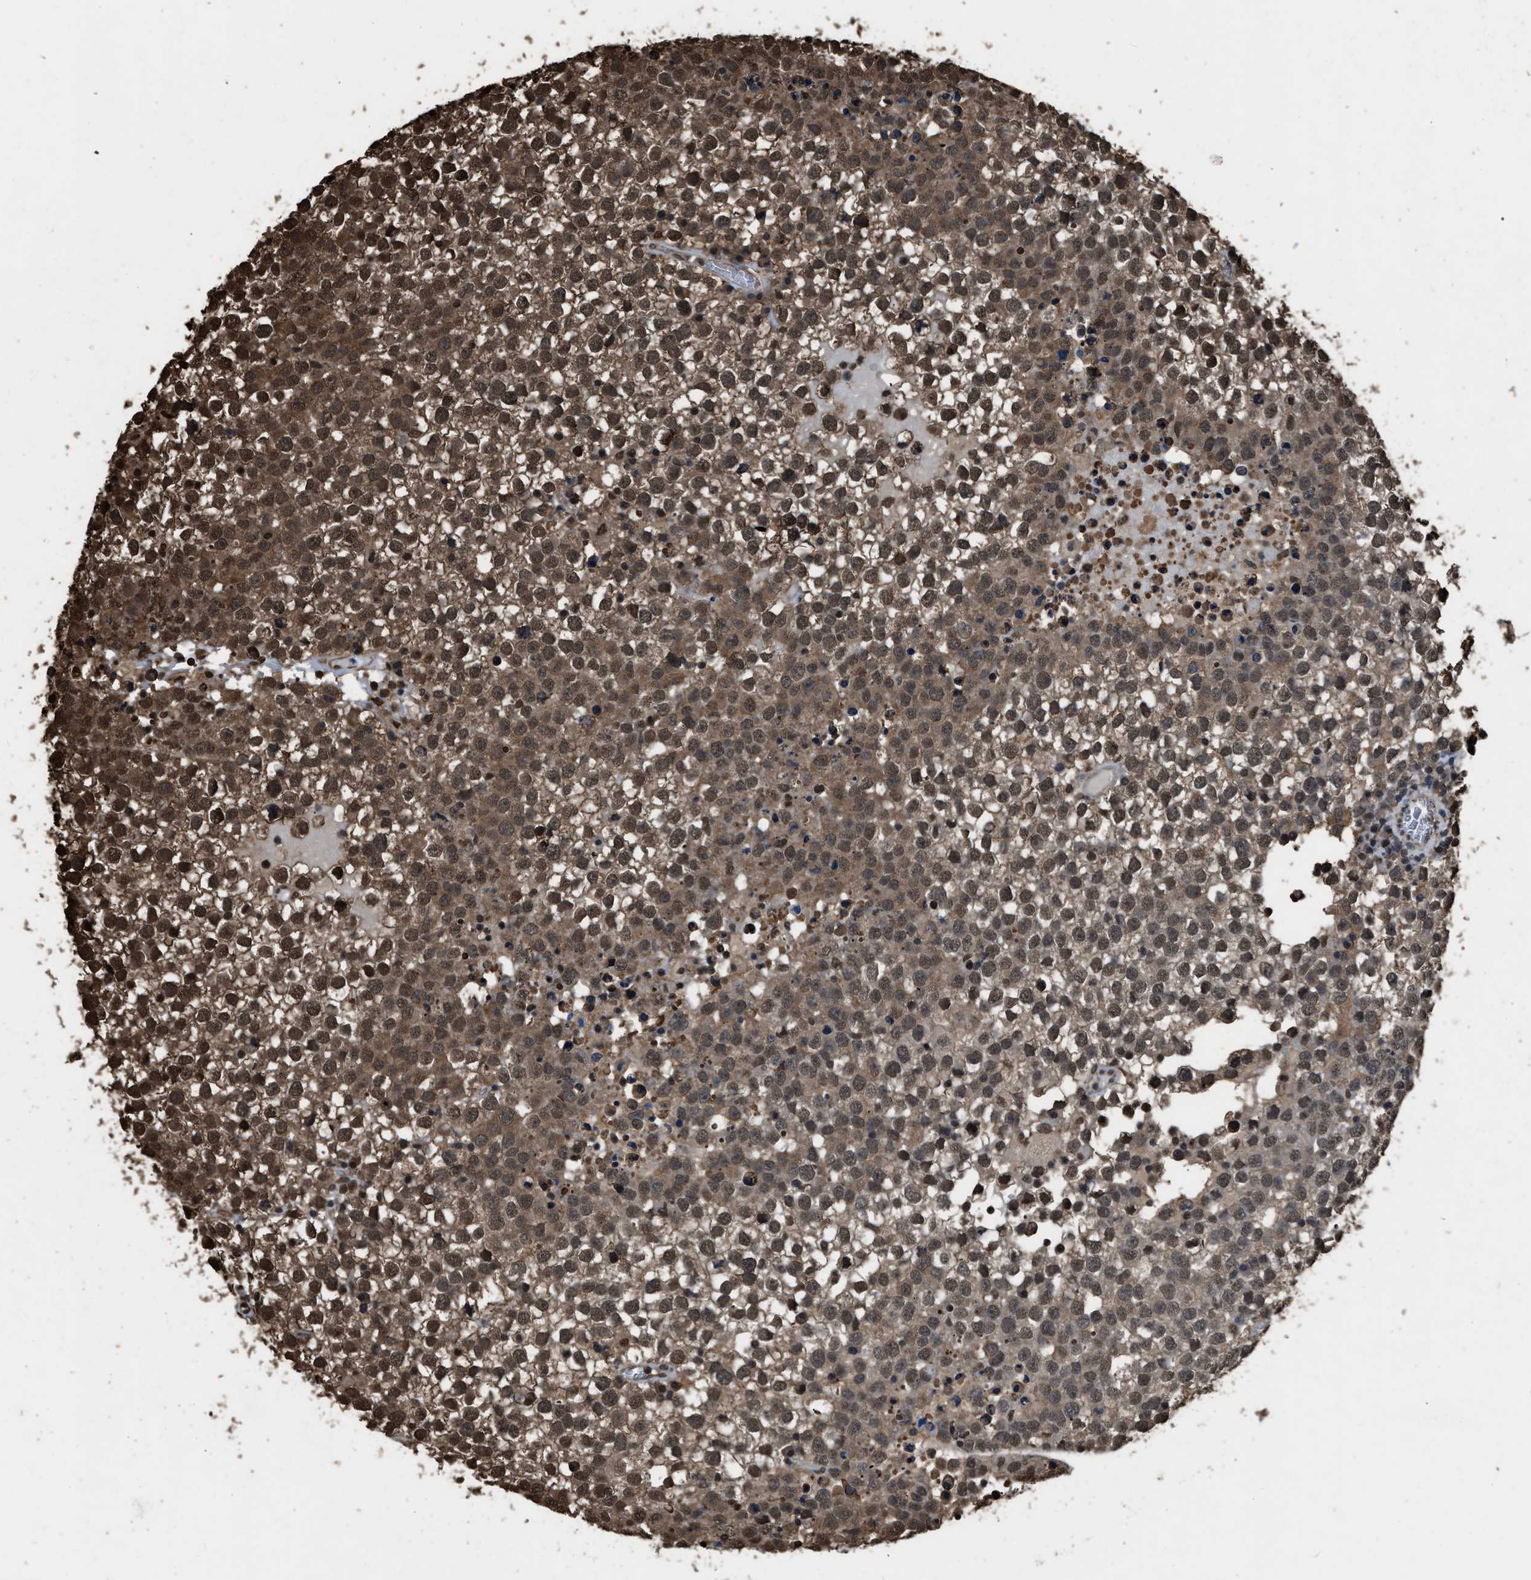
{"staining": {"intensity": "moderate", "quantity": ">75%", "location": "cytoplasmic/membranous,nuclear"}, "tissue": "testis cancer", "cell_type": "Tumor cells", "image_type": "cancer", "snomed": [{"axis": "morphology", "description": "Seminoma, NOS"}, {"axis": "topography", "description": "Testis"}], "caption": "Immunohistochemistry (IHC) micrograph of neoplastic tissue: testis cancer (seminoma) stained using immunohistochemistry shows medium levels of moderate protein expression localized specifically in the cytoplasmic/membranous and nuclear of tumor cells, appearing as a cytoplasmic/membranous and nuclear brown color.", "gene": "FNTA", "patient": {"sex": "male", "age": 65}}